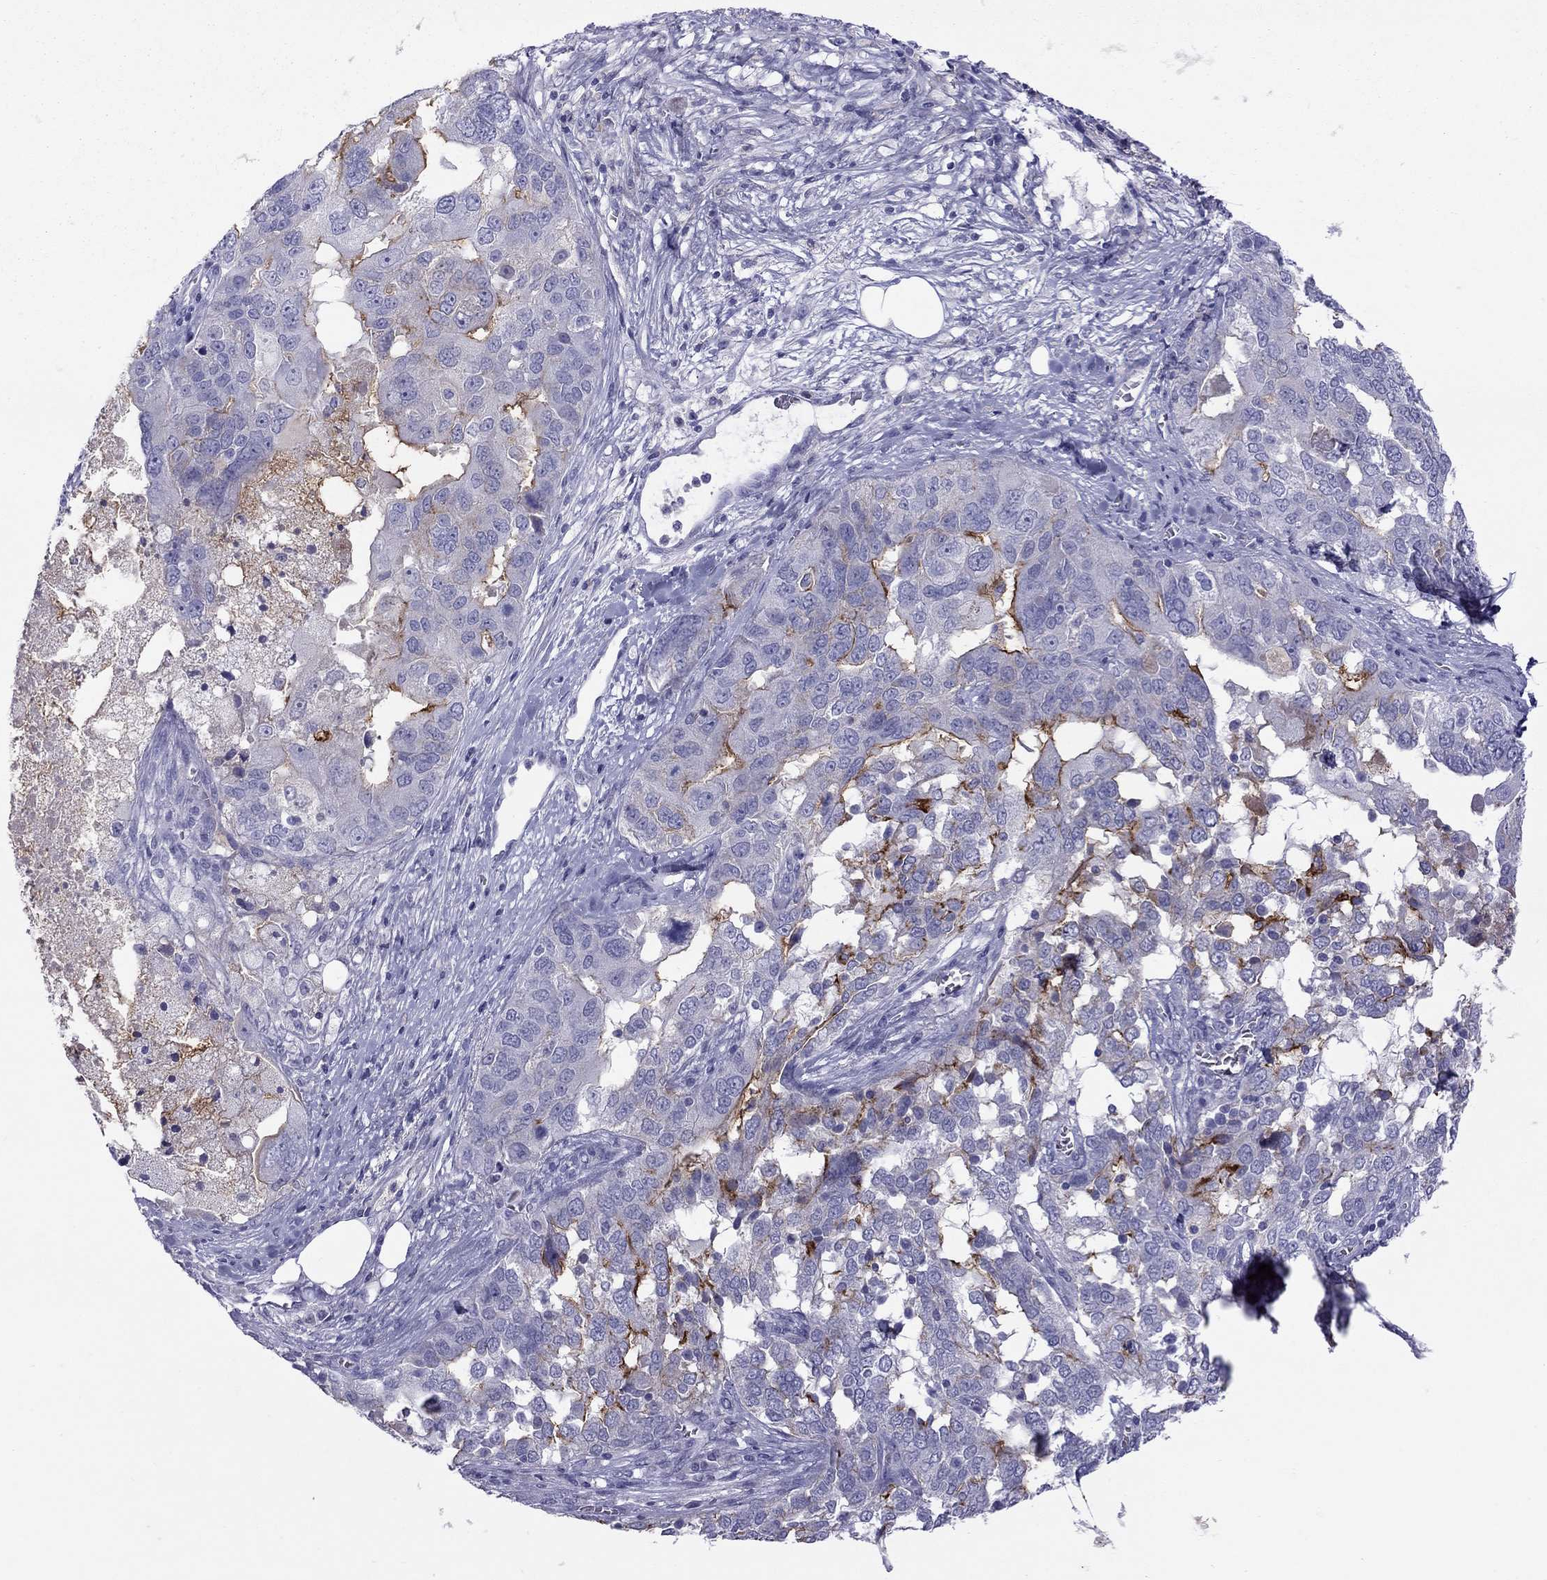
{"staining": {"intensity": "strong", "quantity": "<25%", "location": "cytoplasmic/membranous"}, "tissue": "ovarian cancer", "cell_type": "Tumor cells", "image_type": "cancer", "snomed": [{"axis": "morphology", "description": "Carcinoma, endometroid"}, {"axis": "topography", "description": "Soft tissue"}, {"axis": "topography", "description": "Ovary"}], "caption": "This image demonstrates immunohistochemistry (IHC) staining of endometroid carcinoma (ovarian), with medium strong cytoplasmic/membranous positivity in approximately <25% of tumor cells.", "gene": "MUC16", "patient": {"sex": "female", "age": 52}}